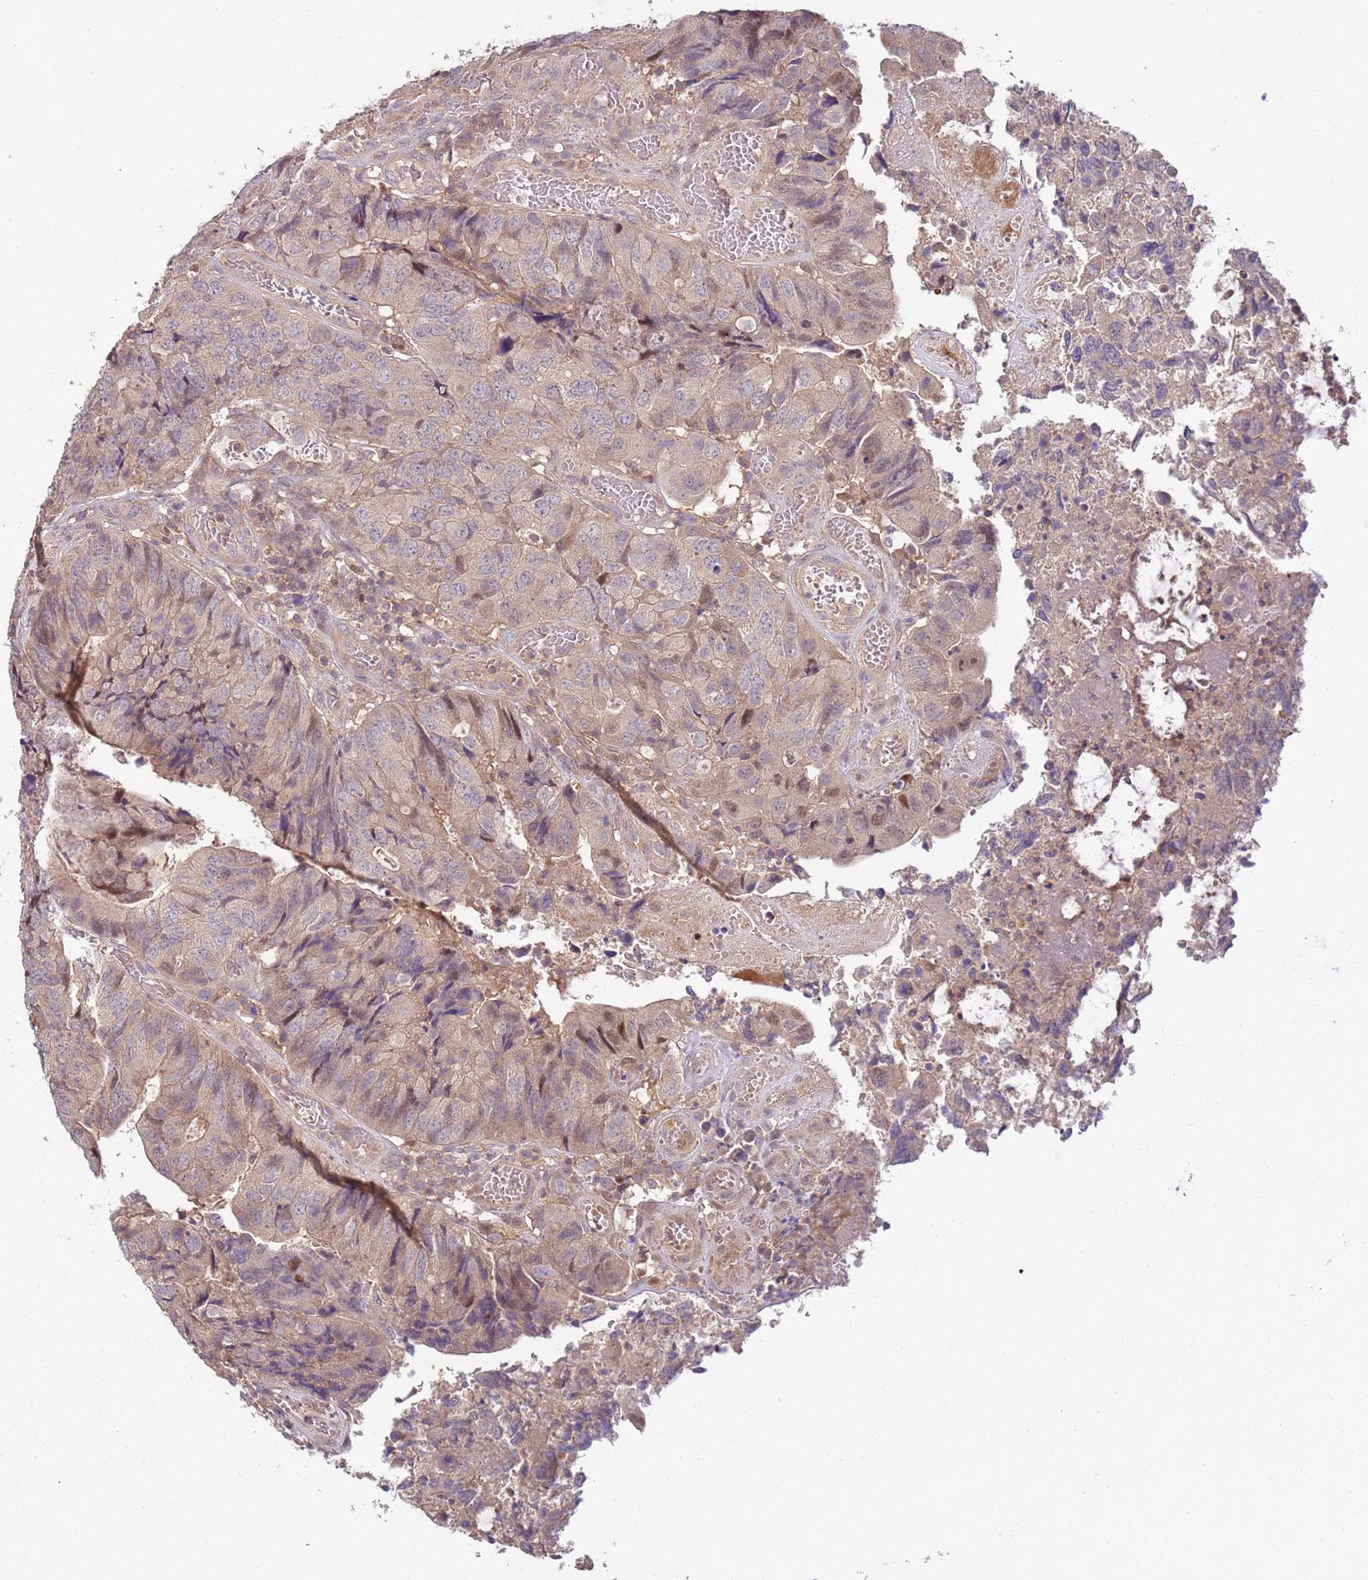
{"staining": {"intensity": "weak", "quantity": "25%-75%", "location": "cytoplasmic/membranous,nuclear"}, "tissue": "colorectal cancer", "cell_type": "Tumor cells", "image_type": "cancer", "snomed": [{"axis": "morphology", "description": "Adenocarcinoma, NOS"}, {"axis": "topography", "description": "Colon"}], "caption": "This photomicrograph demonstrates immunohistochemistry staining of colorectal cancer, with low weak cytoplasmic/membranous and nuclear expression in about 25%-75% of tumor cells.", "gene": "GSTO2", "patient": {"sex": "female", "age": 67}}